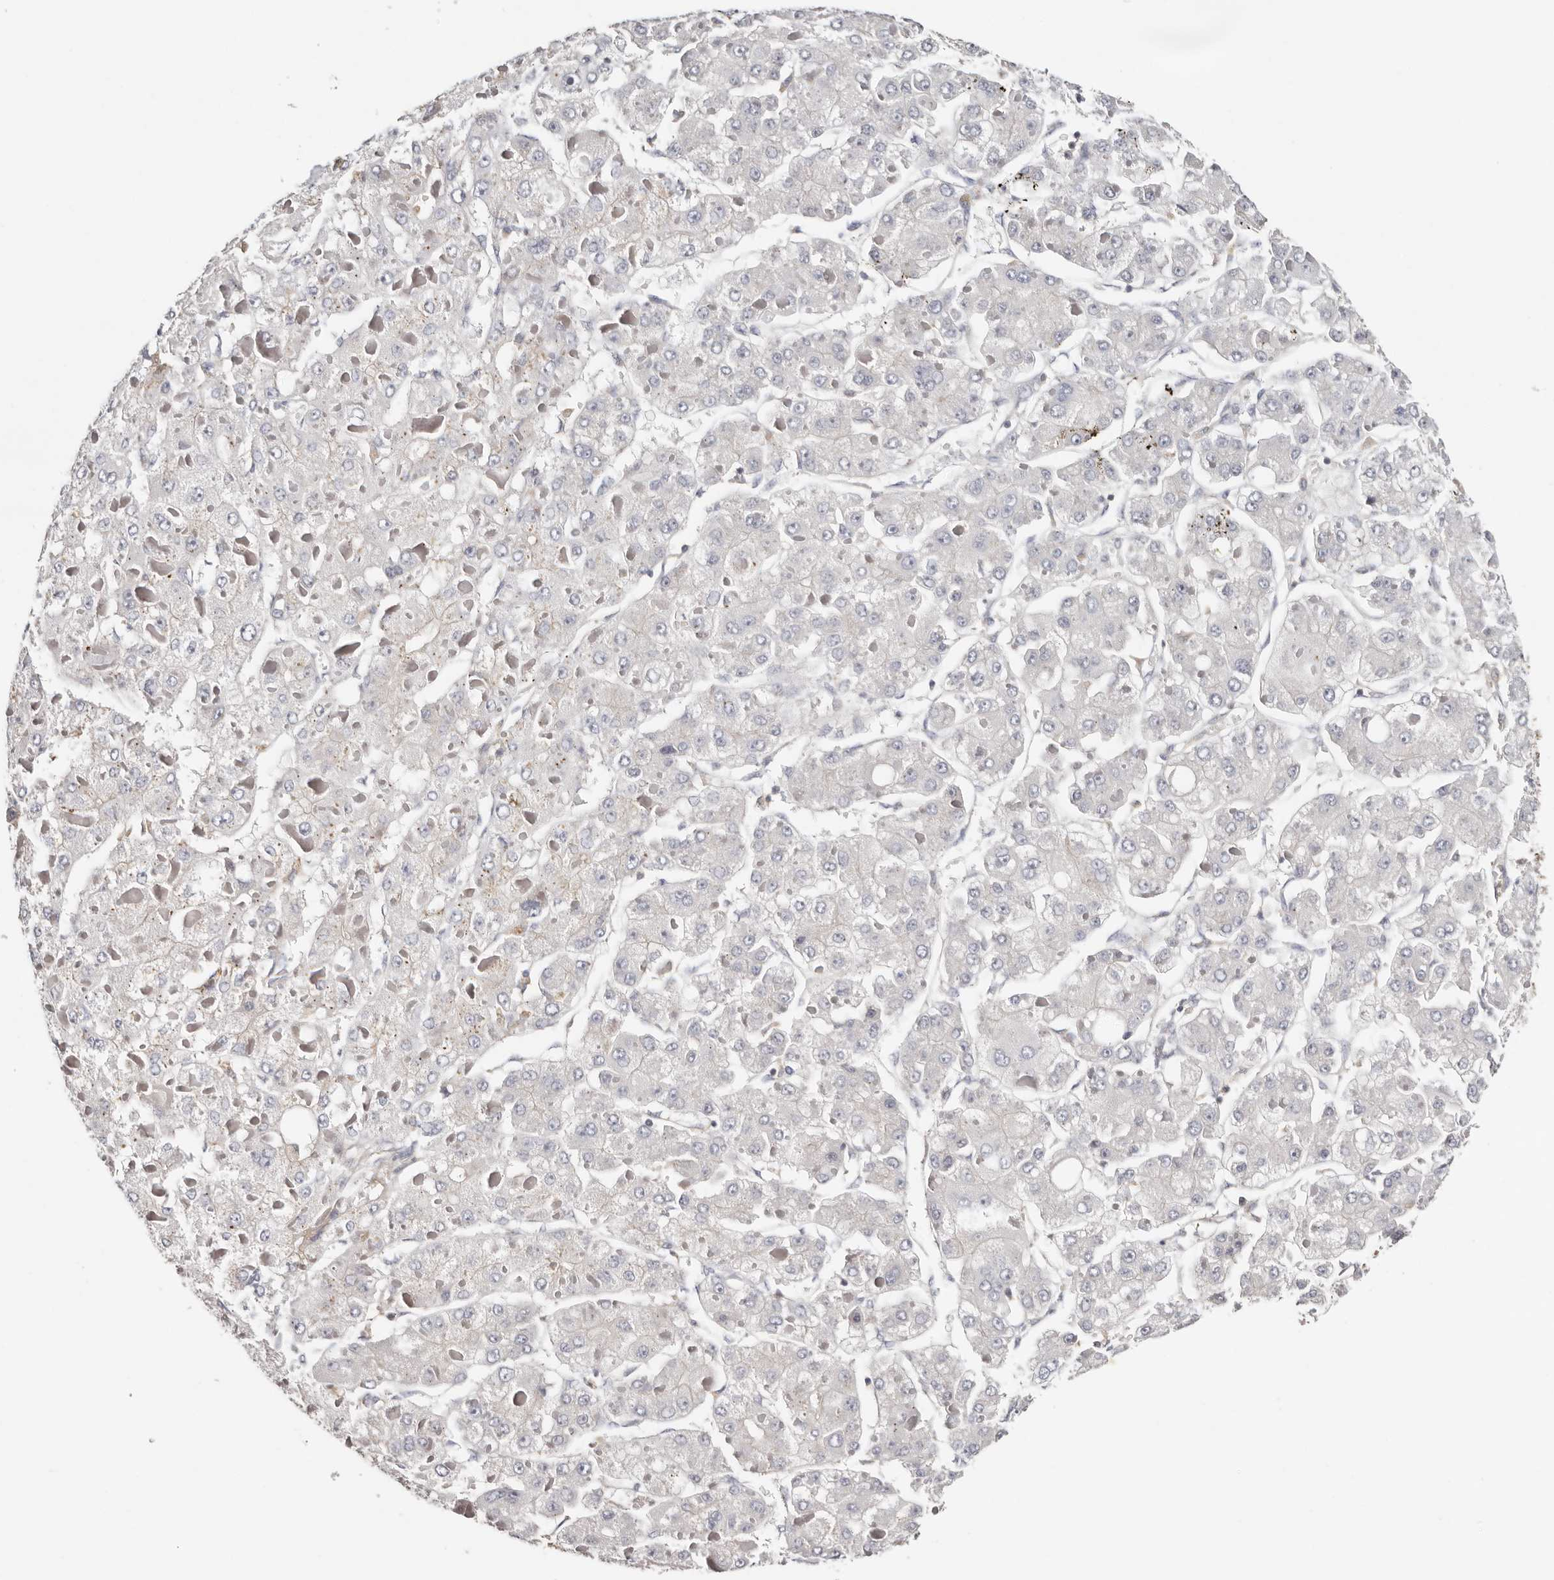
{"staining": {"intensity": "negative", "quantity": "none", "location": "none"}, "tissue": "liver cancer", "cell_type": "Tumor cells", "image_type": "cancer", "snomed": [{"axis": "morphology", "description": "Carcinoma, Hepatocellular, NOS"}, {"axis": "topography", "description": "Liver"}], "caption": "Tumor cells are negative for brown protein staining in liver cancer (hepatocellular carcinoma).", "gene": "S100A14", "patient": {"sex": "female", "age": 73}}